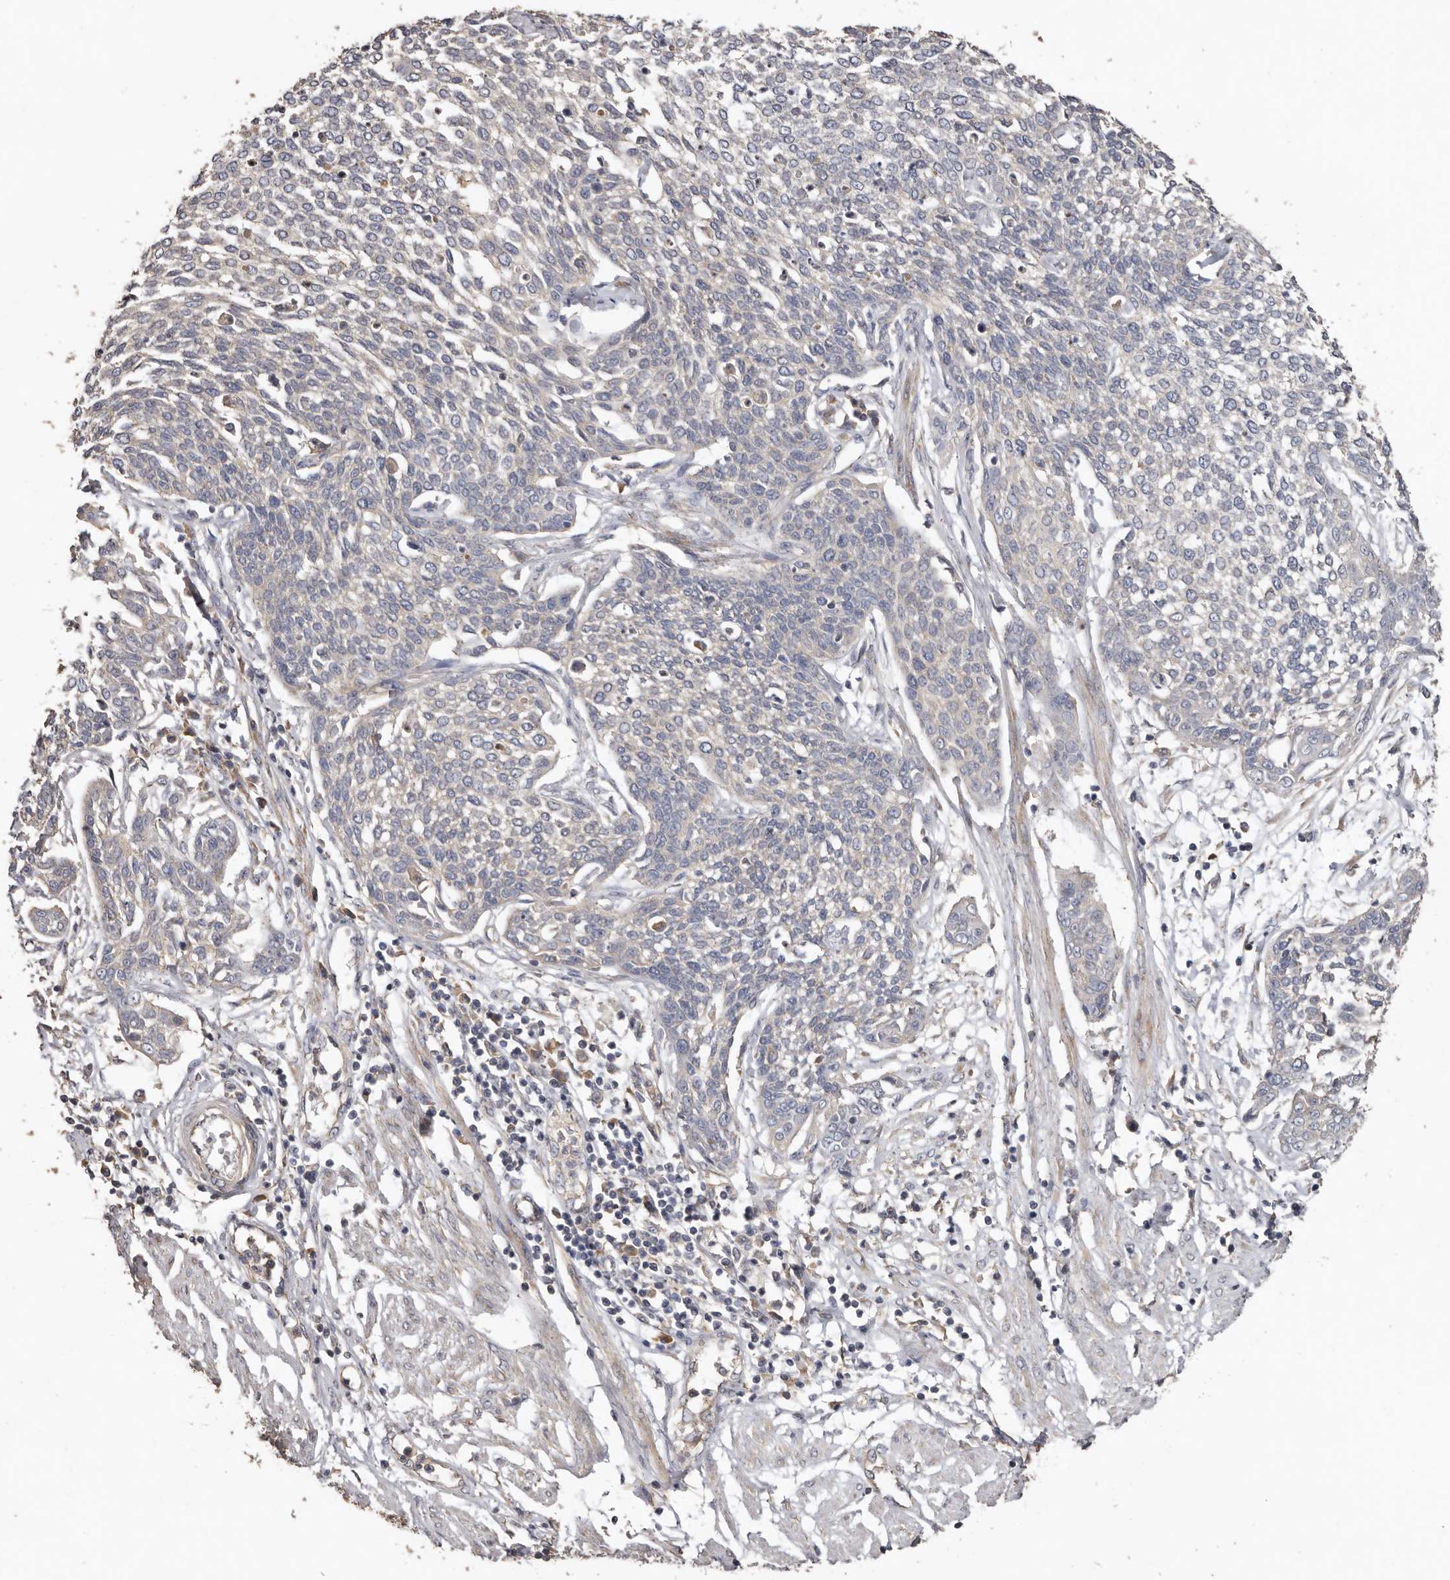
{"staining": {"intensity": "negative", "quantity": "none", "location": "none"}, "tissue": "cervical cancer", "cell_type": "Tumor cells", "image_type": "cancer", "snomed": [{"axis": "morphology", "description": "Squamous cell carcinoma, NOS"}, {"axis": "topography", "description": "Cervix"}], "caption": "A photomicrograph of human cervical squamous cell carcinoma is negative for staining in tumor cells.", "gene": "FLCN", "patient": {"sex": "female", "age": 34}}